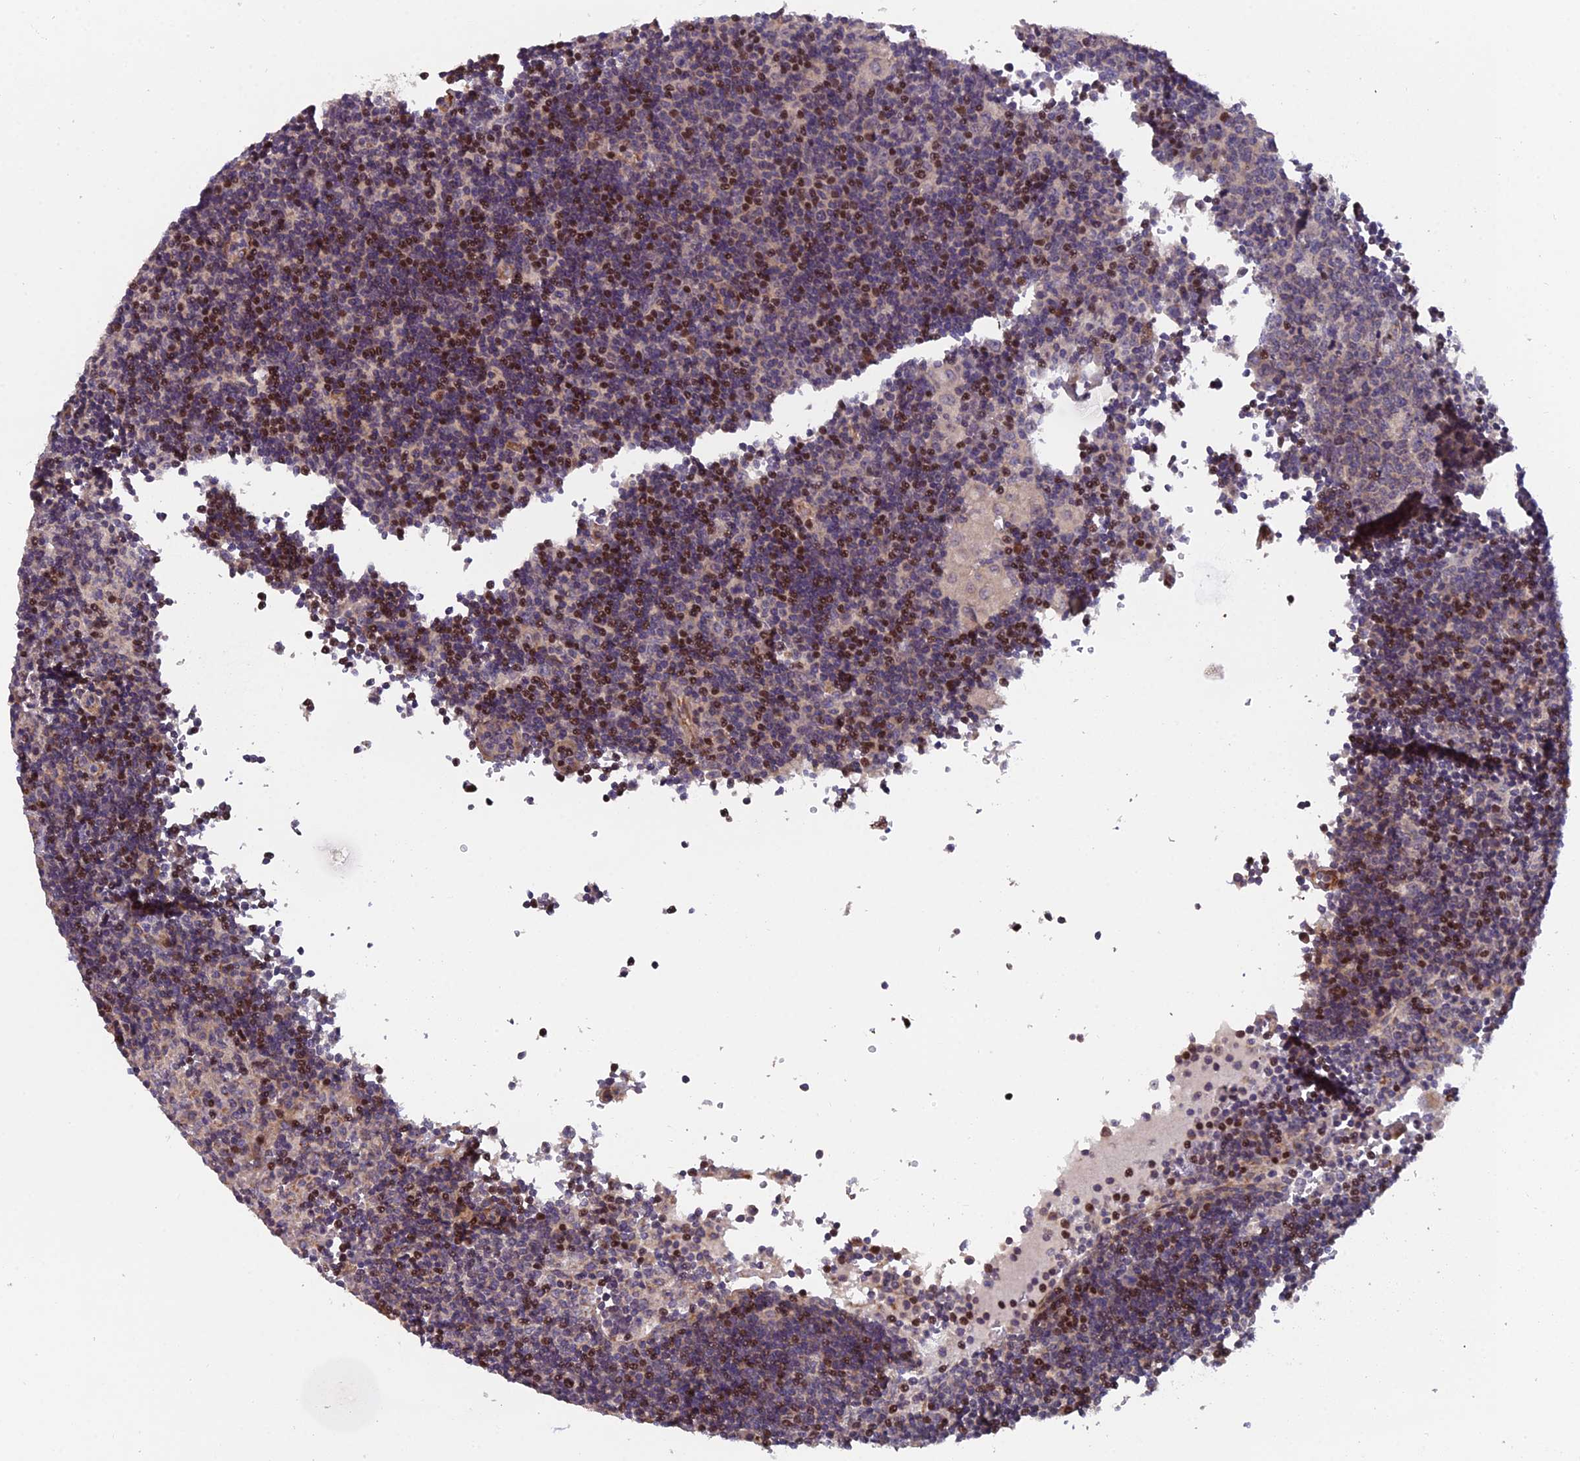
{"staining": {"intensity": "negative", "quantity": "none", "location": "none"}, "tissue": "lymph node", "cell_type": "Germinal center cells", "image_type": "normal", "snomed": [{"axis": "morphology", "description": "Normal tissue, NOS"}, {"axis": "topography", "description": "Lymph node"}], "caption": "IHC micrograph of normal lymph node: human lymph node stained with DAB (3,3'-diaminobenzidine) exhibits no significant protein expression in germinal center cells.", "gene": "RAB28", "patient": {"sex": "female", "age": 32}}